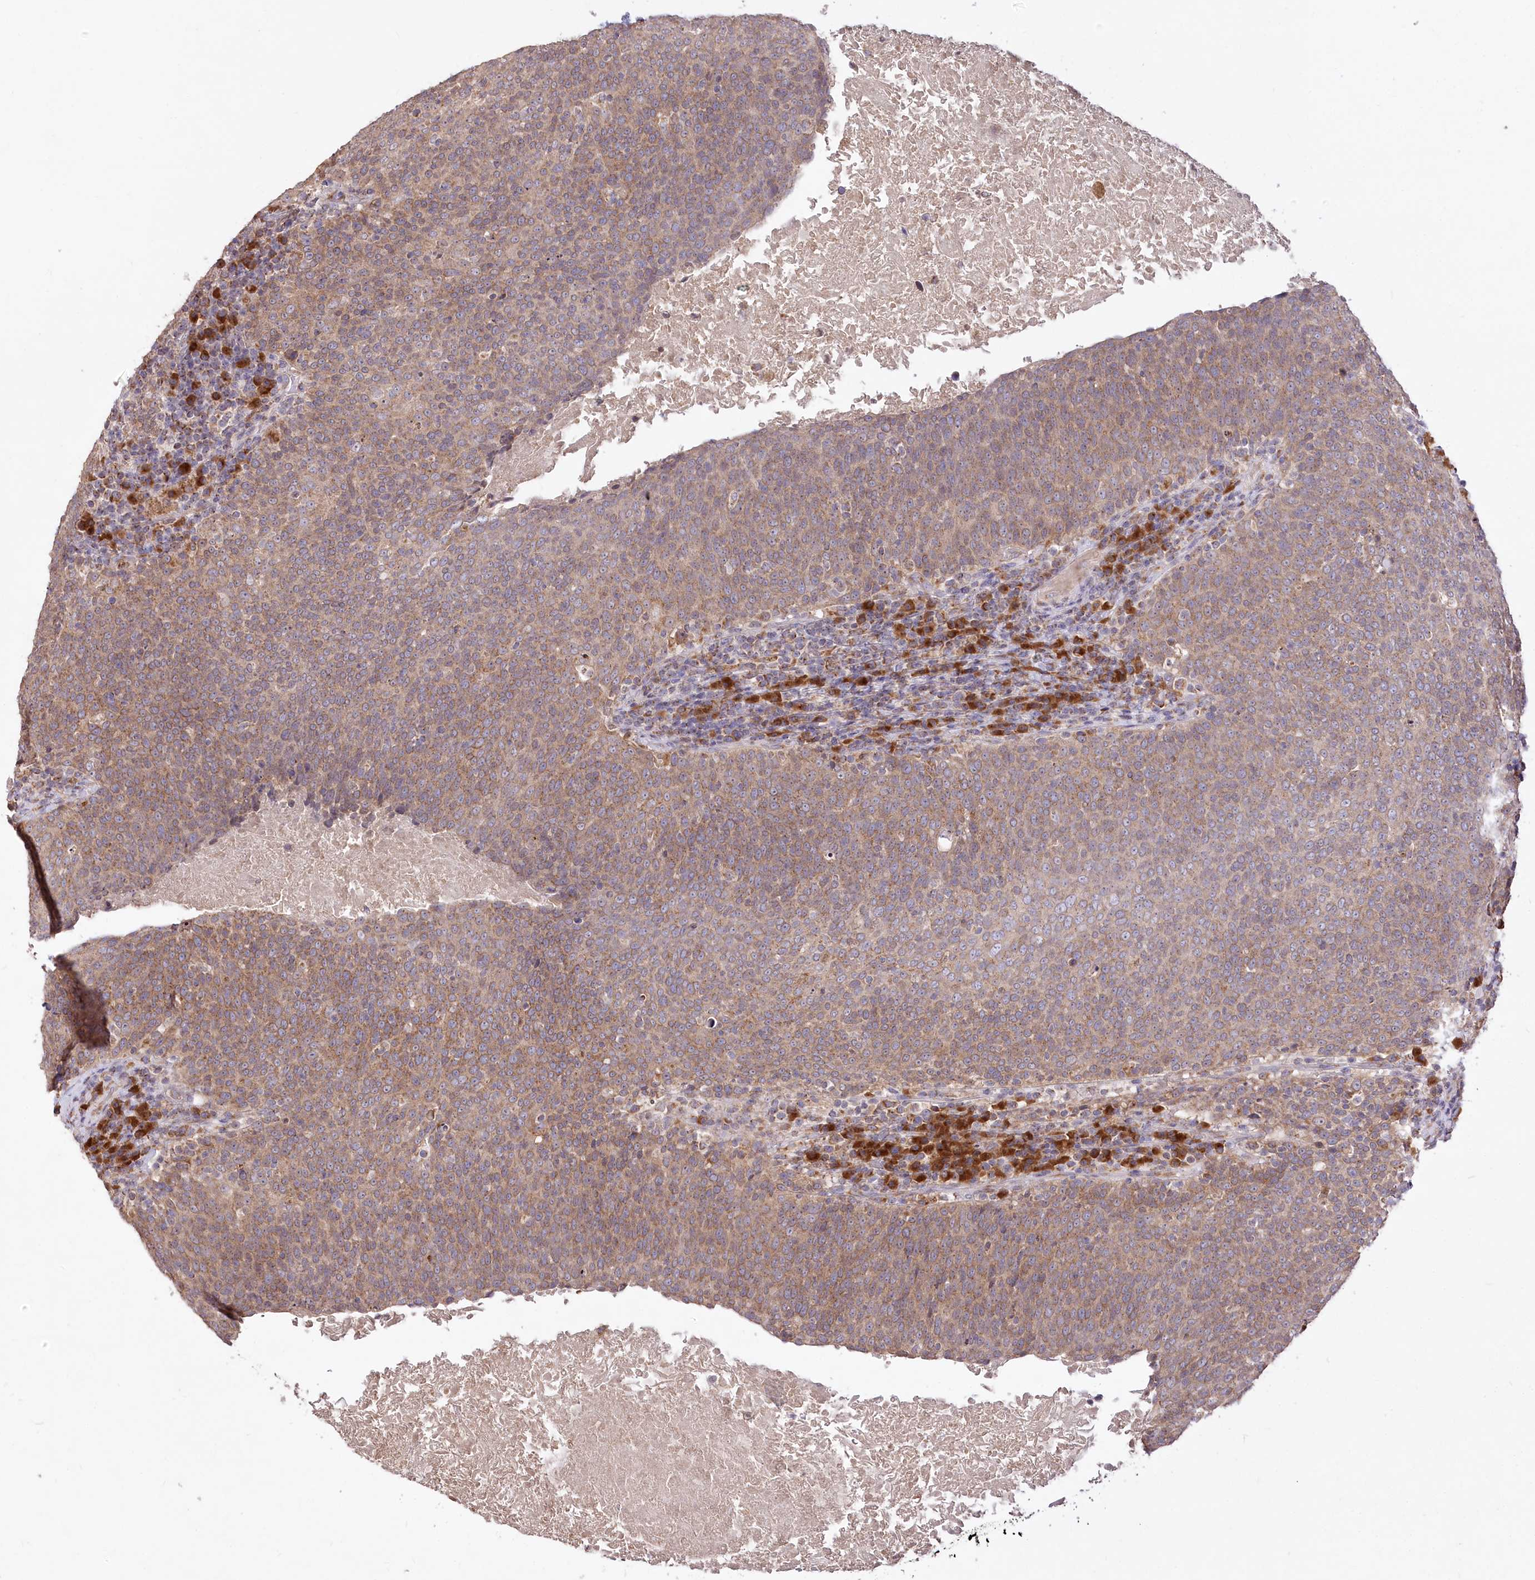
{"staining": {"intensity": "moderate", "quantity": ">75%", "location": "cytoplasmic/membranous"}, "tissue": "head and neck cancer", "cell_type": "Tumor cells", "image_type": "cancer", "snomed": [{"axis": "morphology", "description": "Squamous cell carcinoma, NOS"}, {"axis": "morphology", "description": "Squamous cell carcinoma, metastatic, NOS"}, {"axis": "topography", "description": "Lymph node"}, {"axis": "topography", "description": "Head-Neck"}], "caption": "The micrograph shows immunohistochemical staining of head and neck cancer. There is moderate cytoplasmic/membranous staining is seen in about >75% of tumor cells.", "gene": "STT3B", "patient": {"sex": "male", "age": 62}}